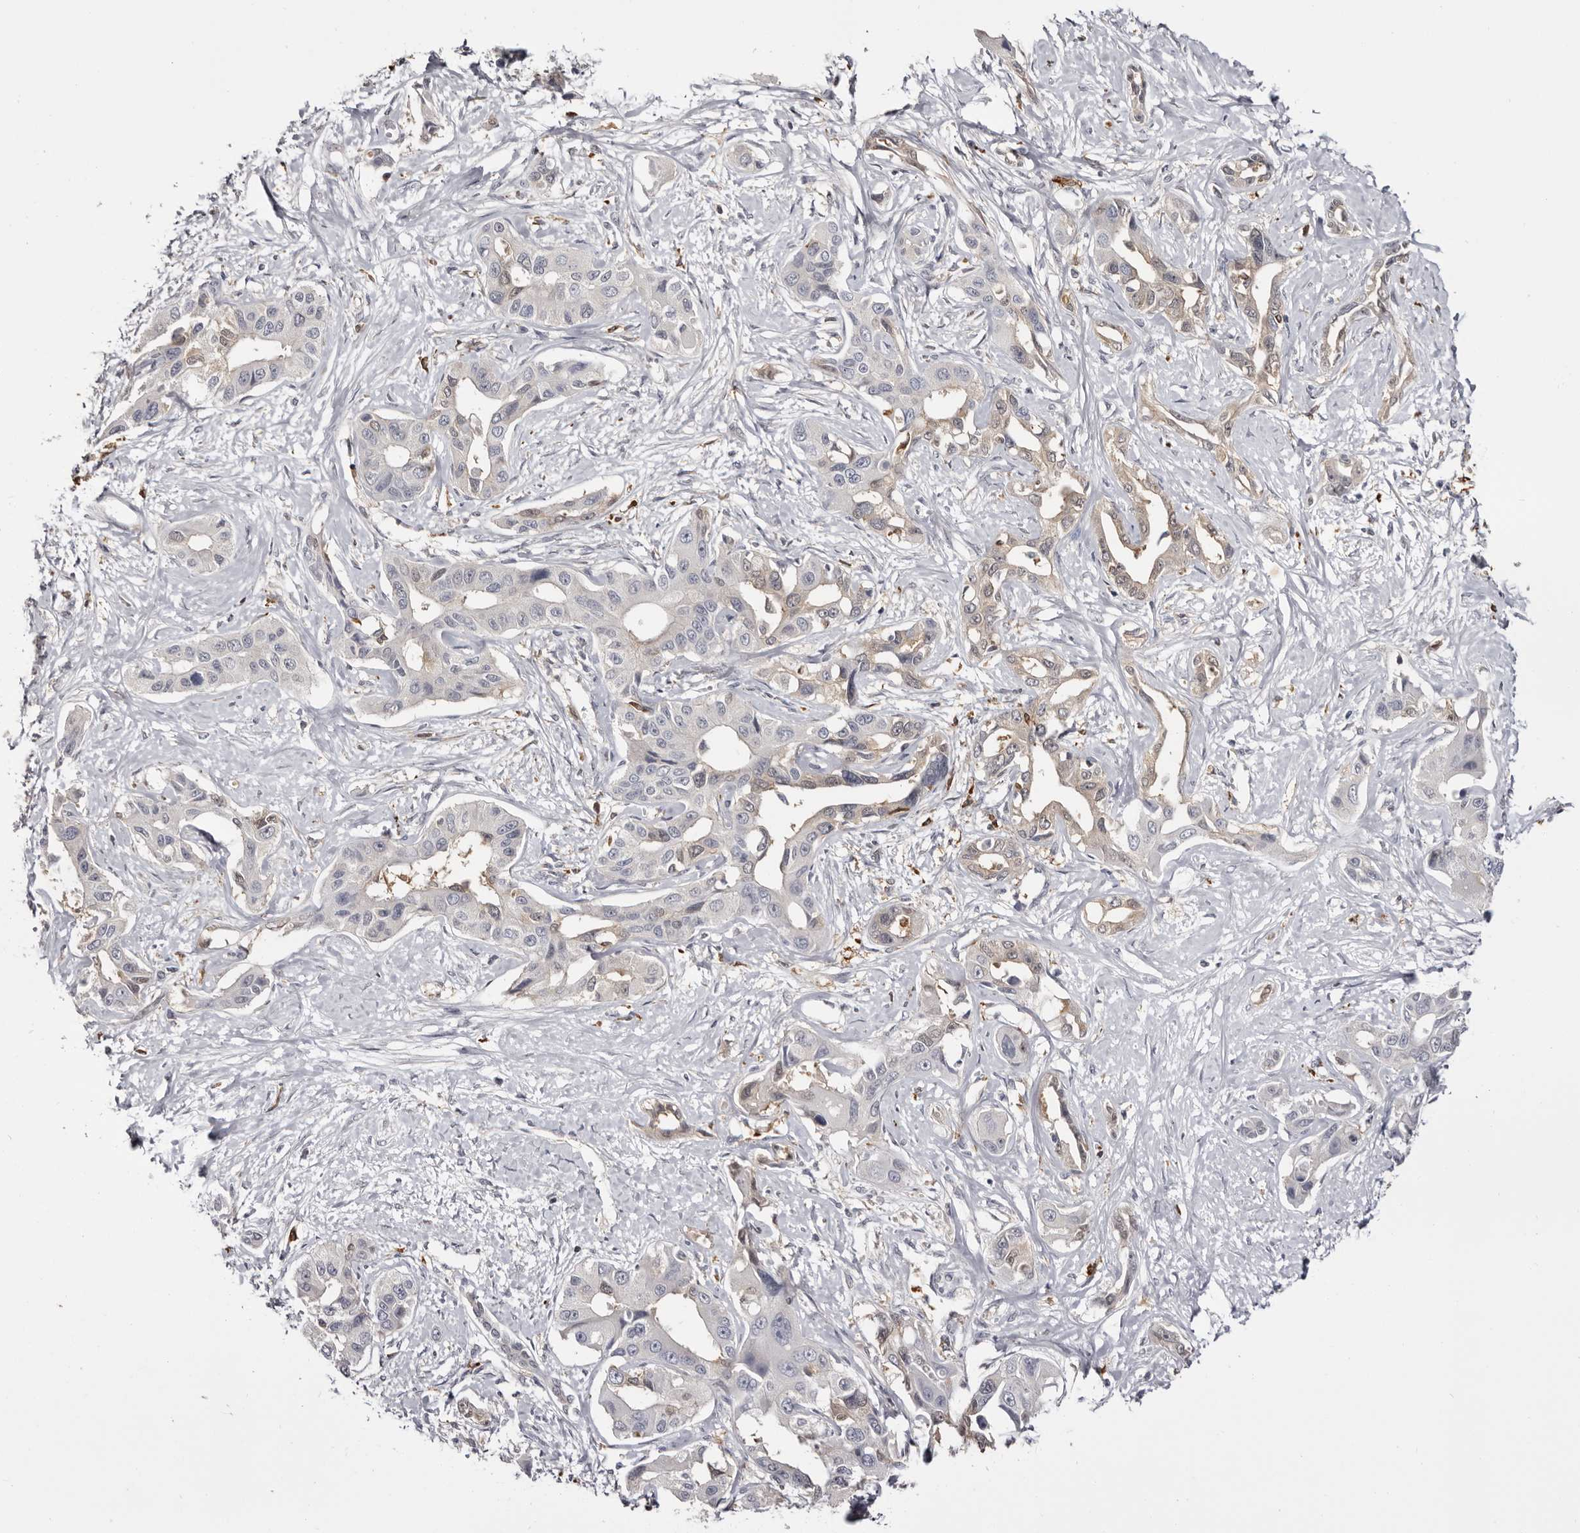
{"staining": {"intensity": "negative", "quantity": "none", "location": "none"}, "tissue": "liver cancer", "cell_type": "Tumor cells", "image_type": "cancer", "snomed": [{"axis": "morphology", "description": "Cholangiocarcinoma"}, {"axis": "topography", "description": "Liver"}], "caption": "Immunohistochemical staining of cholangiocarcinoma (liver) exhibits no significant expression in tumor cells.", "gene": "TNNI1", "patient": {"sex": "male", "age": 59}}